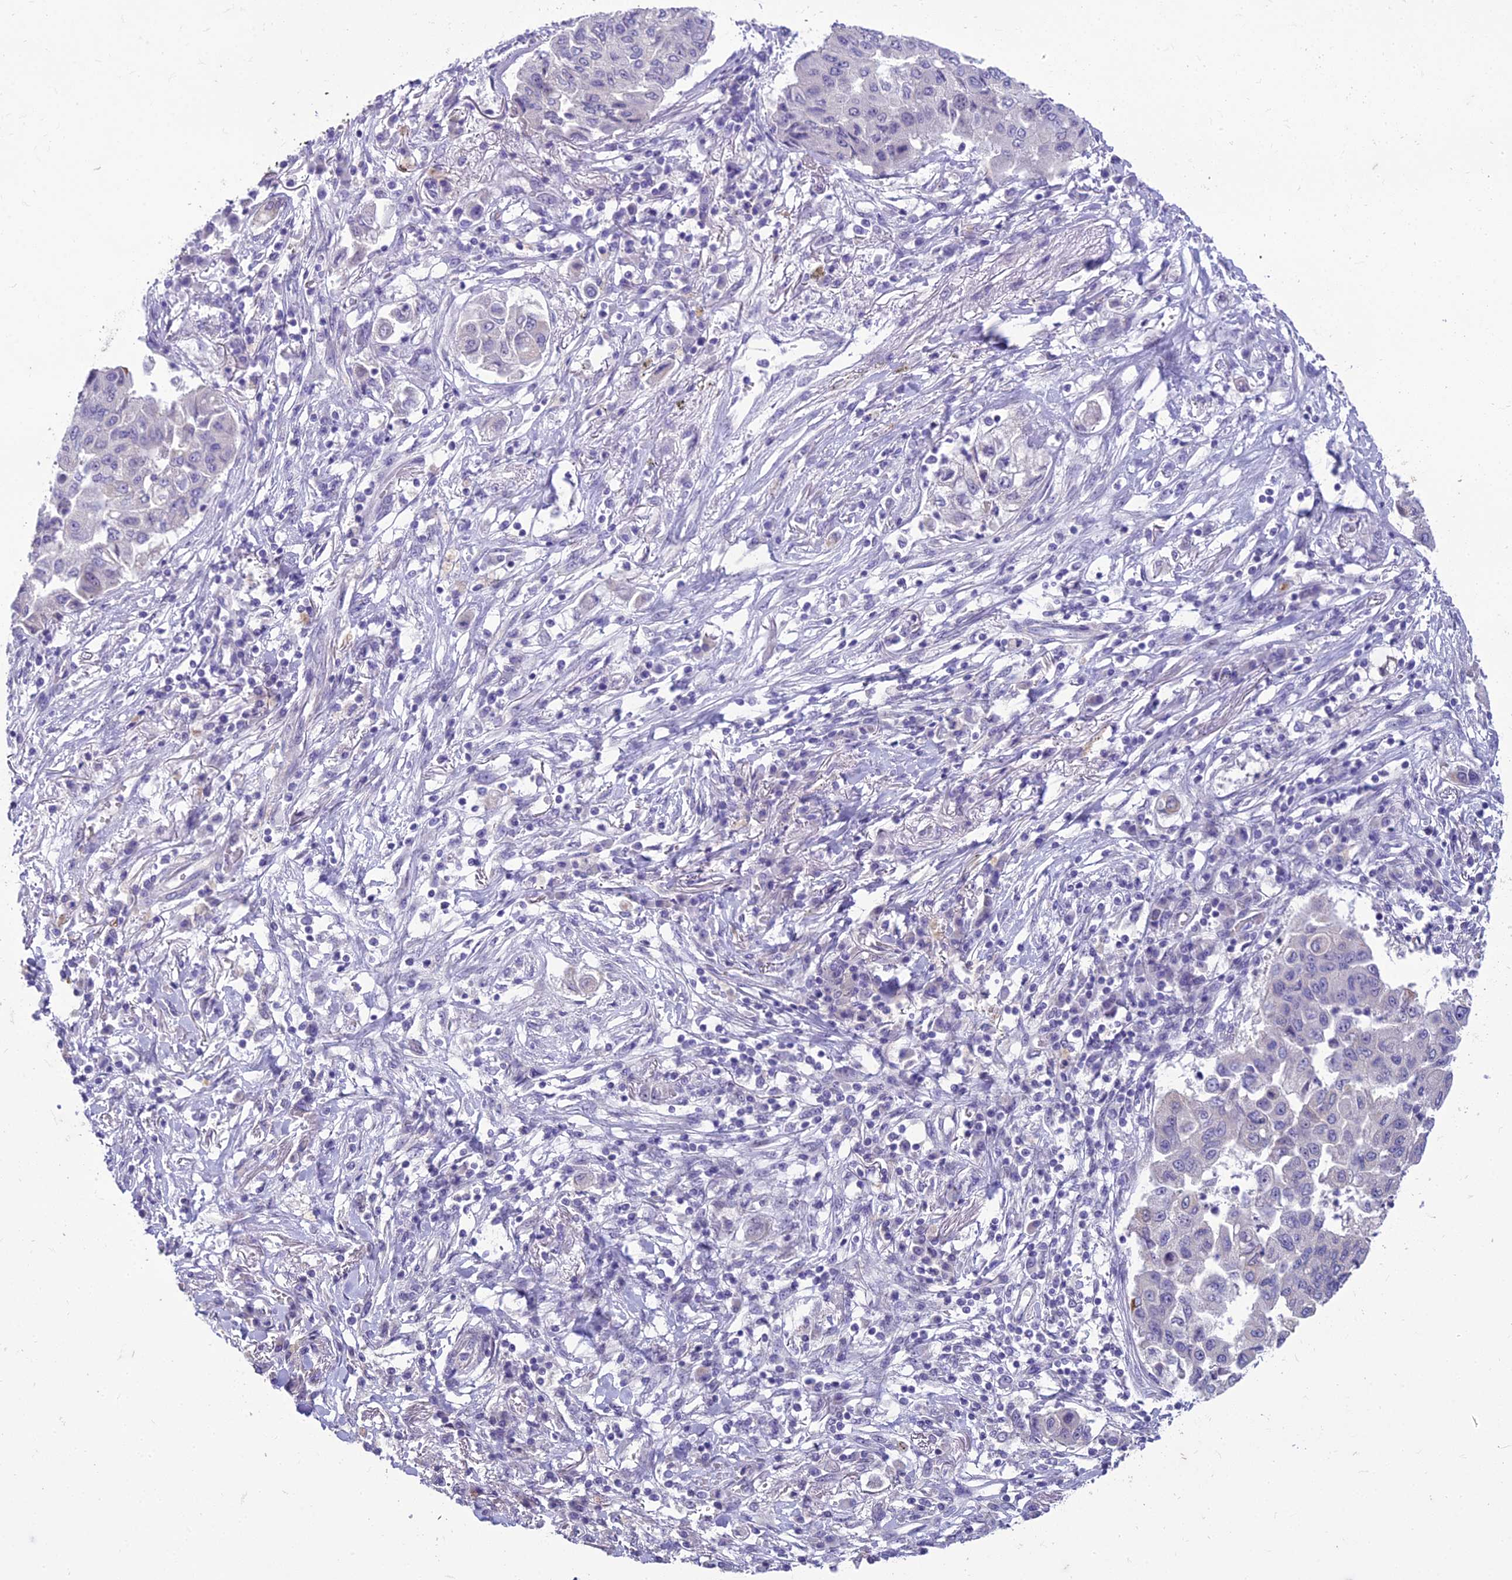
{"staining": {"intensity": "negative", "quantity": "none", "location": "none"}, "tissue": "lung cancer", "cell_type": "Tumor cells", "image_type": "cancer", "snomed": [{"axis": "morphology", "description": "Squamous cell carcinoma, NOS"}, {"axis": "topography", "description": "Lung"}], "caption": "Immunohistochemistry (IHC) photomicrograph of neoplastic tissue: human squamous cell carcinoma (lung) stained with DAB (3,3'-diaminobenzidine) exhibits no significant protein positivity in tumor cells.", "gene": "SCRT1", "patient": {"sex": "male", "age": 74}}